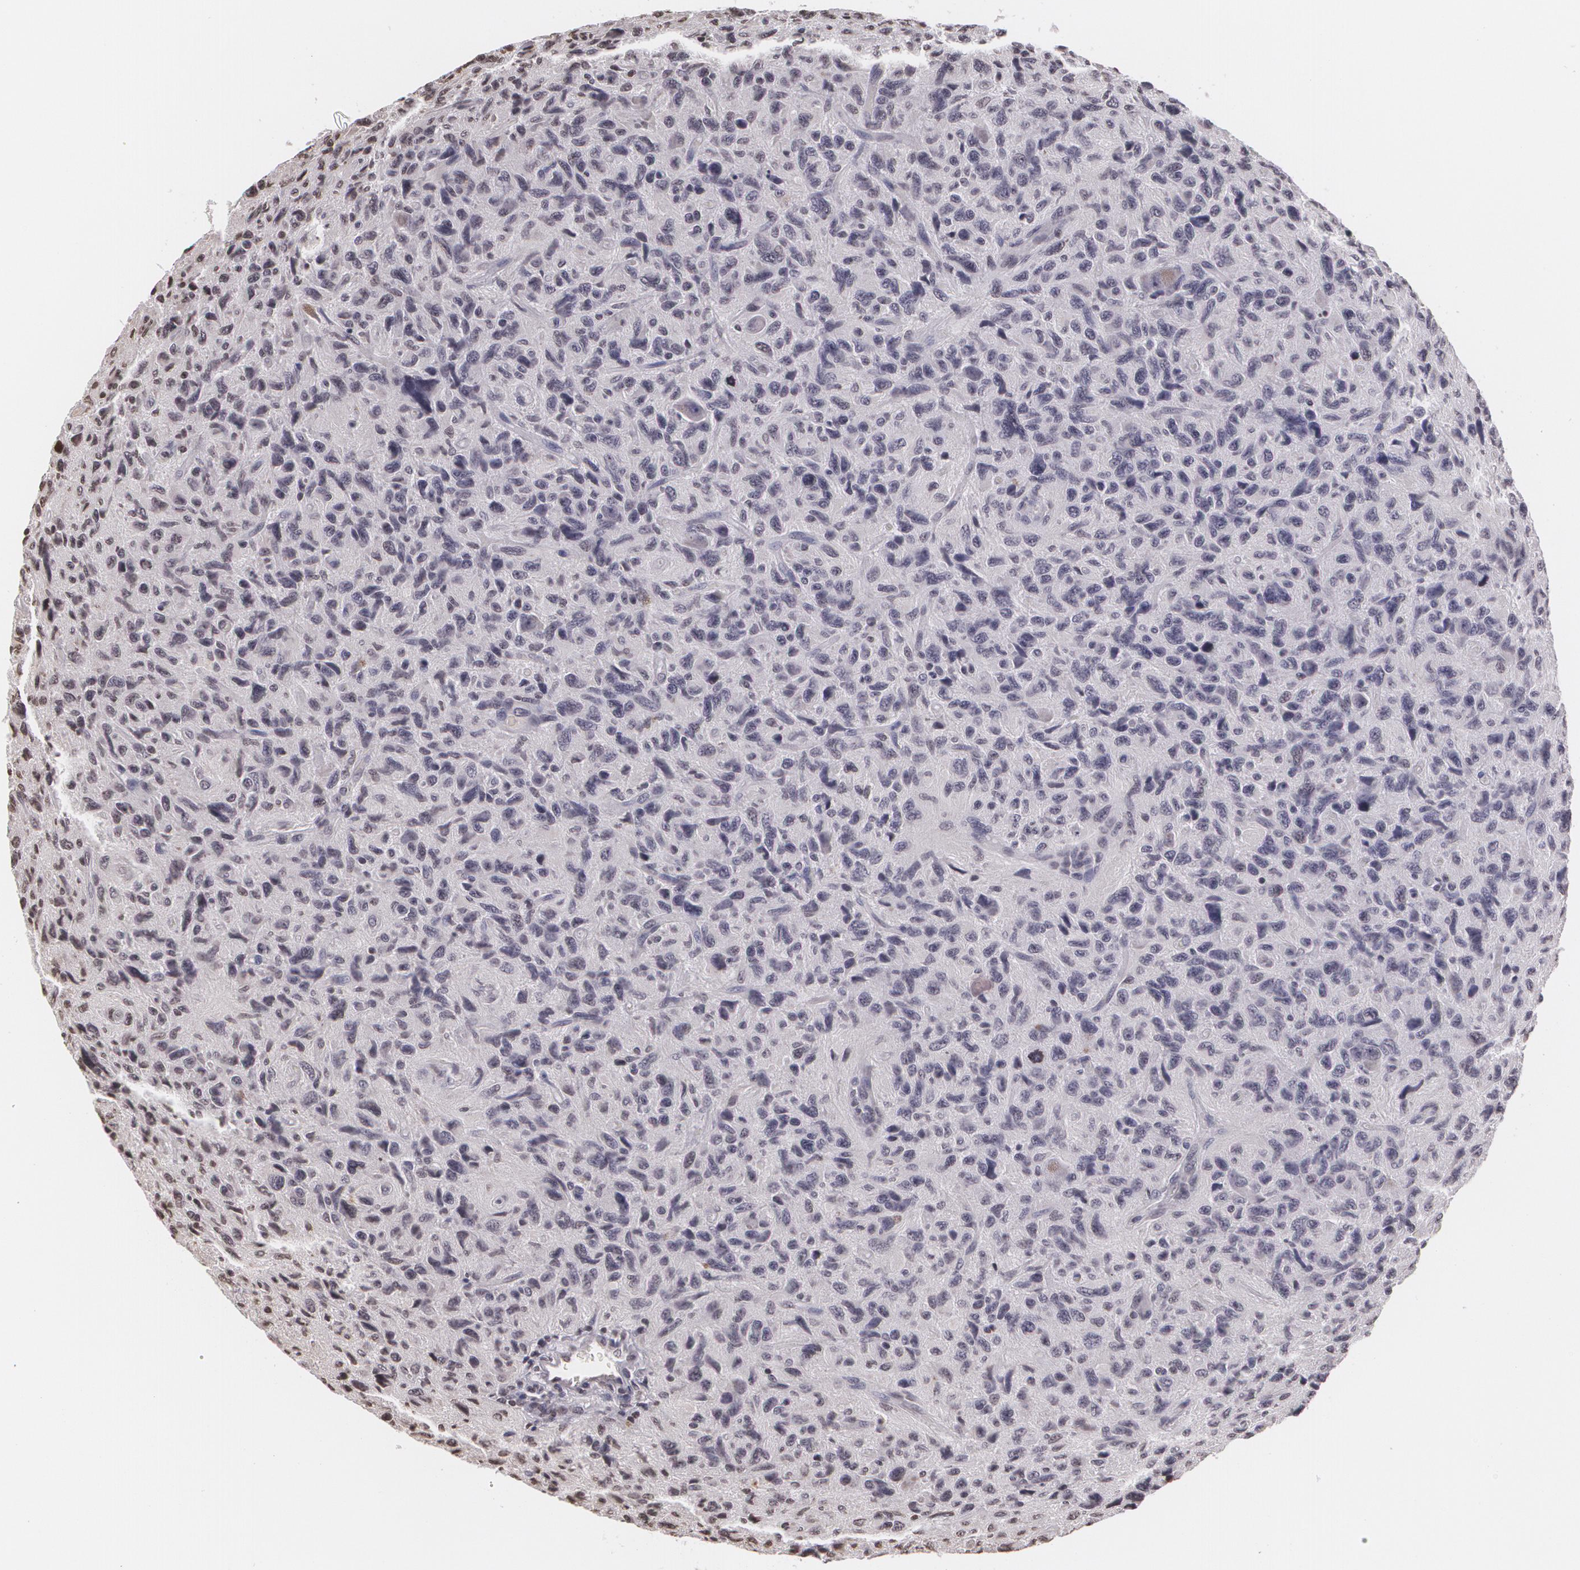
{"staining": {"intensity": "negative", "quantity": "none", "location": "none"}, "tissue": "glioma", "cell_type": "Tumor cells", "image_type": "cancer", "snomed": [{"axis": "morphology", "description": "Glioma, malignant, High grade"}, {"axis": "topography", "description": "Brain"}], "caption": "An immunohistochemistry photomicrograph of malignant glioma (high-grade) is shown. There is no staining in tumor cells of malignant glioma (high-grade).", "gene": "MUC1", "patient": {"sex": "female", "age": 60}}